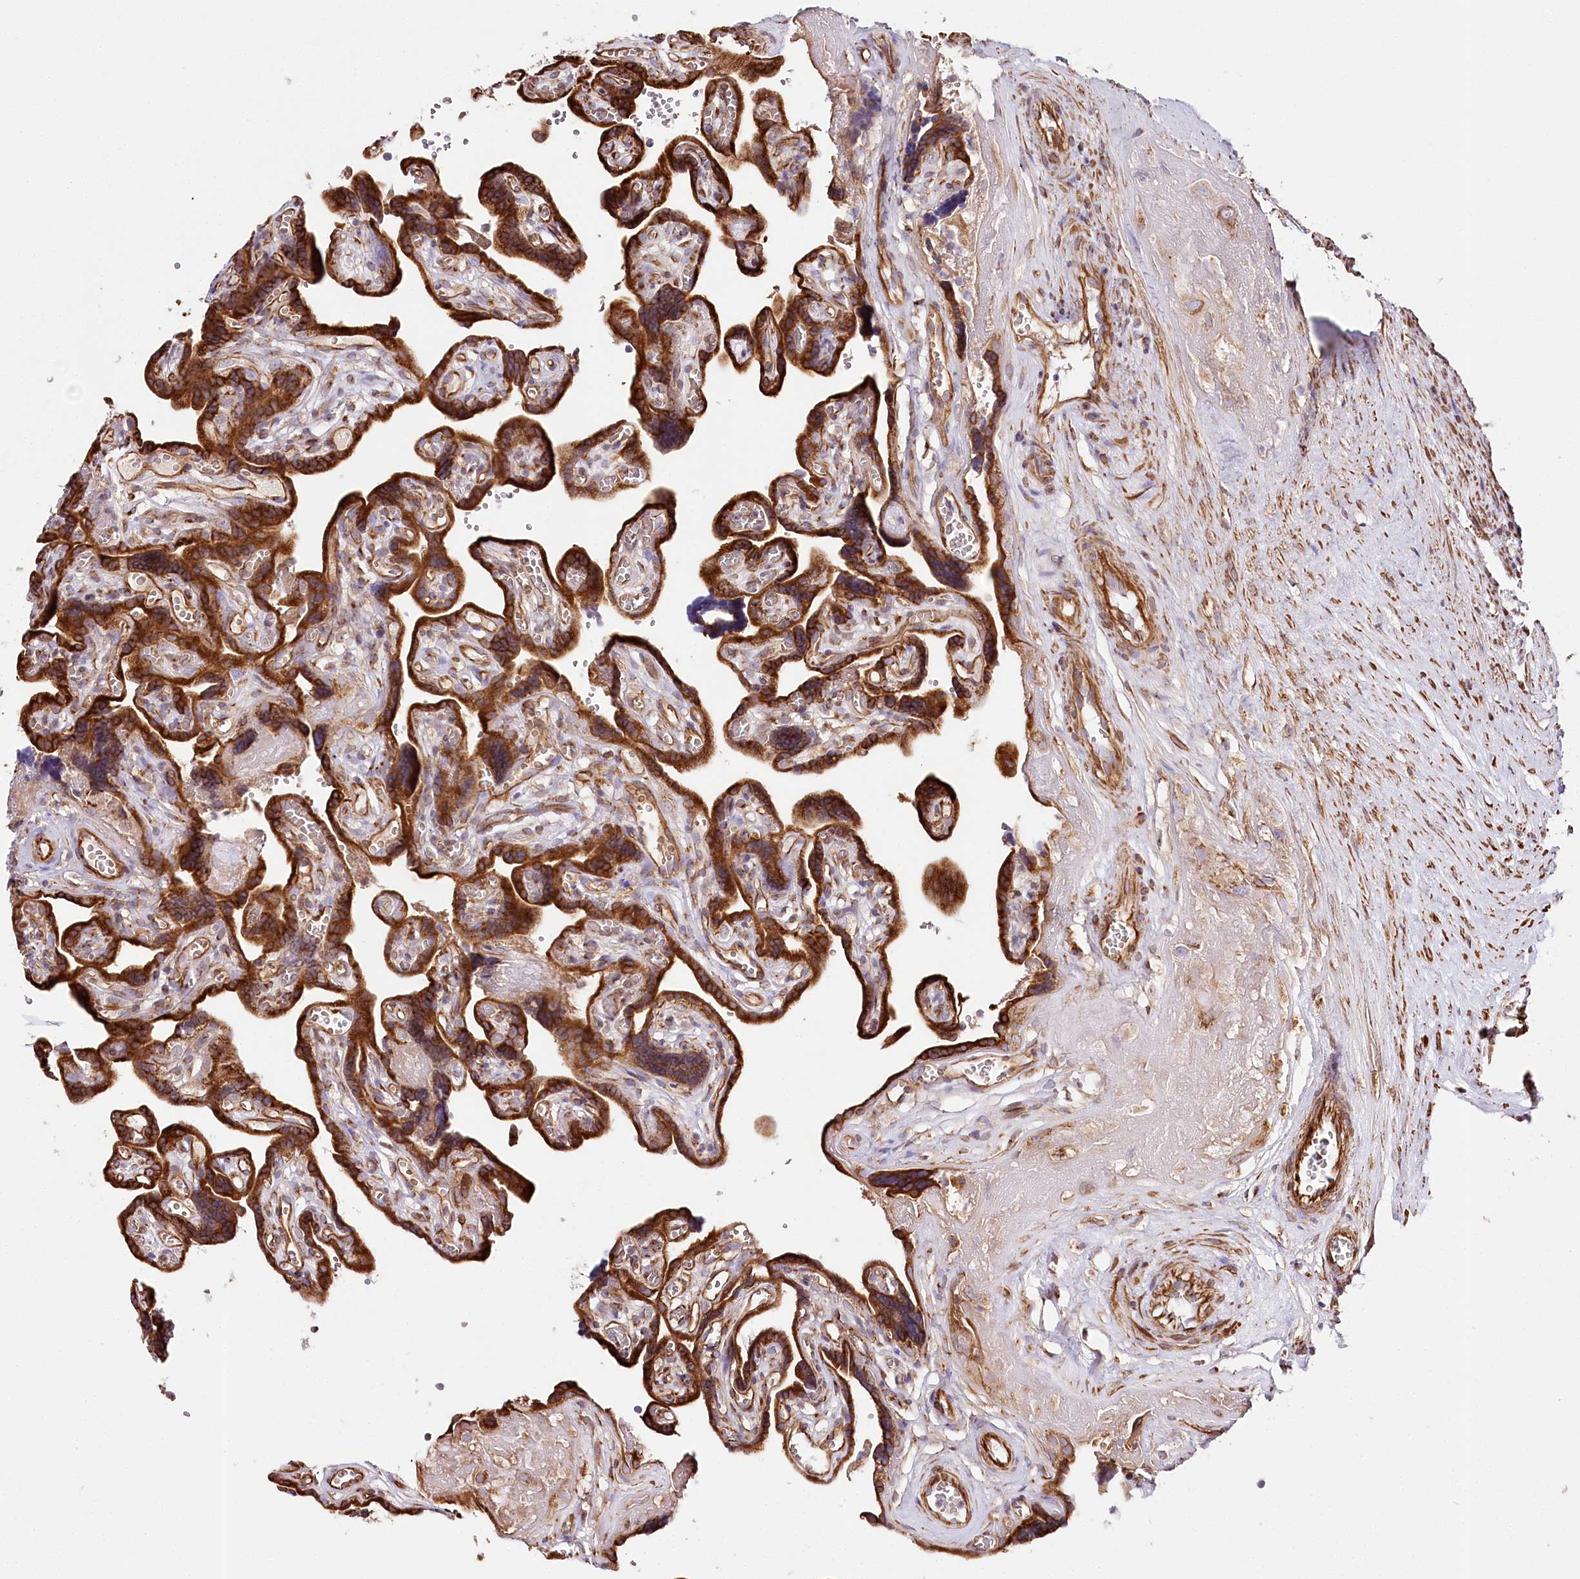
{"staining": {"intensity": "strong", "quantity": ">75%", "location": "cytoplasmic/membranous"}, "tissue": "placenta", "cell_type": "Trophoblastic cells", "image_type": "normal", "snomed": [{"axis": "morphology", "description": "Normal tissue, NOS"}, {"axis": "topography", "description": "Placenta"}], "caption": "IHC (DAB (3,3'-diaminobenzidine)) staining of normal human placenta demonstrates strong cytoplasmic/membranous protein staining in about >75% of trophoblastic cells.", "gene": "ABRAXAS2", "patient": {"sex": "female", "age": 30}}